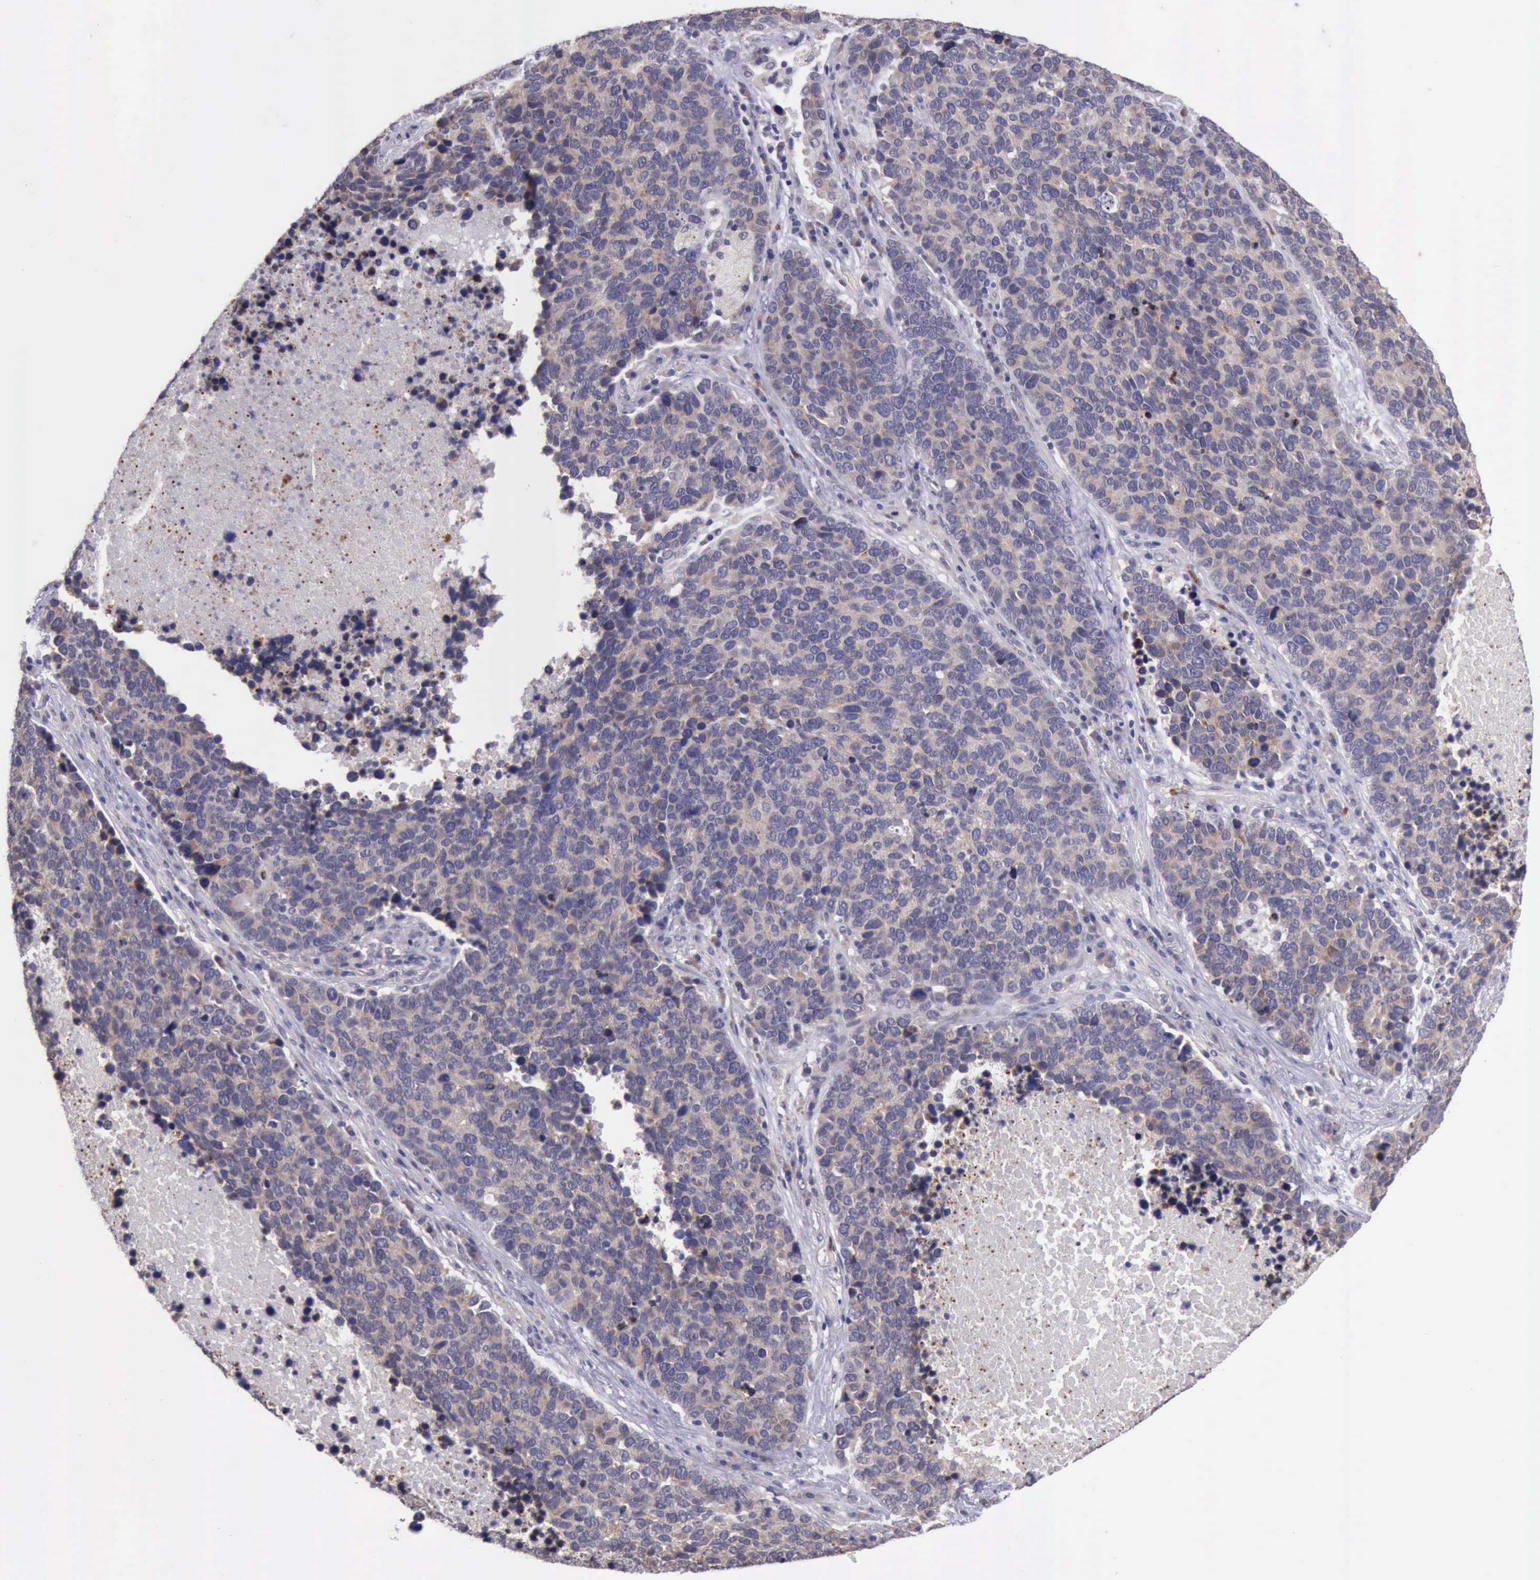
{"staining": {"intensity": "weak", "quantity": ">75%", "location": "cytoplasmic/membranous"}, "tissue": "lung cancer", "cell_type": "Tumor cells", "image_type": "cancer", "snomed": [{"axis": "morphology", "description": "Neoplasm, malignant, NOS"}, {"axis": "topography", "description": "Lung"}], "caption": "Immunohistochemical staining of neoplasm (malignant) (lung) demonstrates weak cytoplasmic/membranous protein staining in about >75% of tumor cells. Nuclei are stained in blue.", "gene": "PLEK2", "patient": {"sex": "female", "age": 75}}